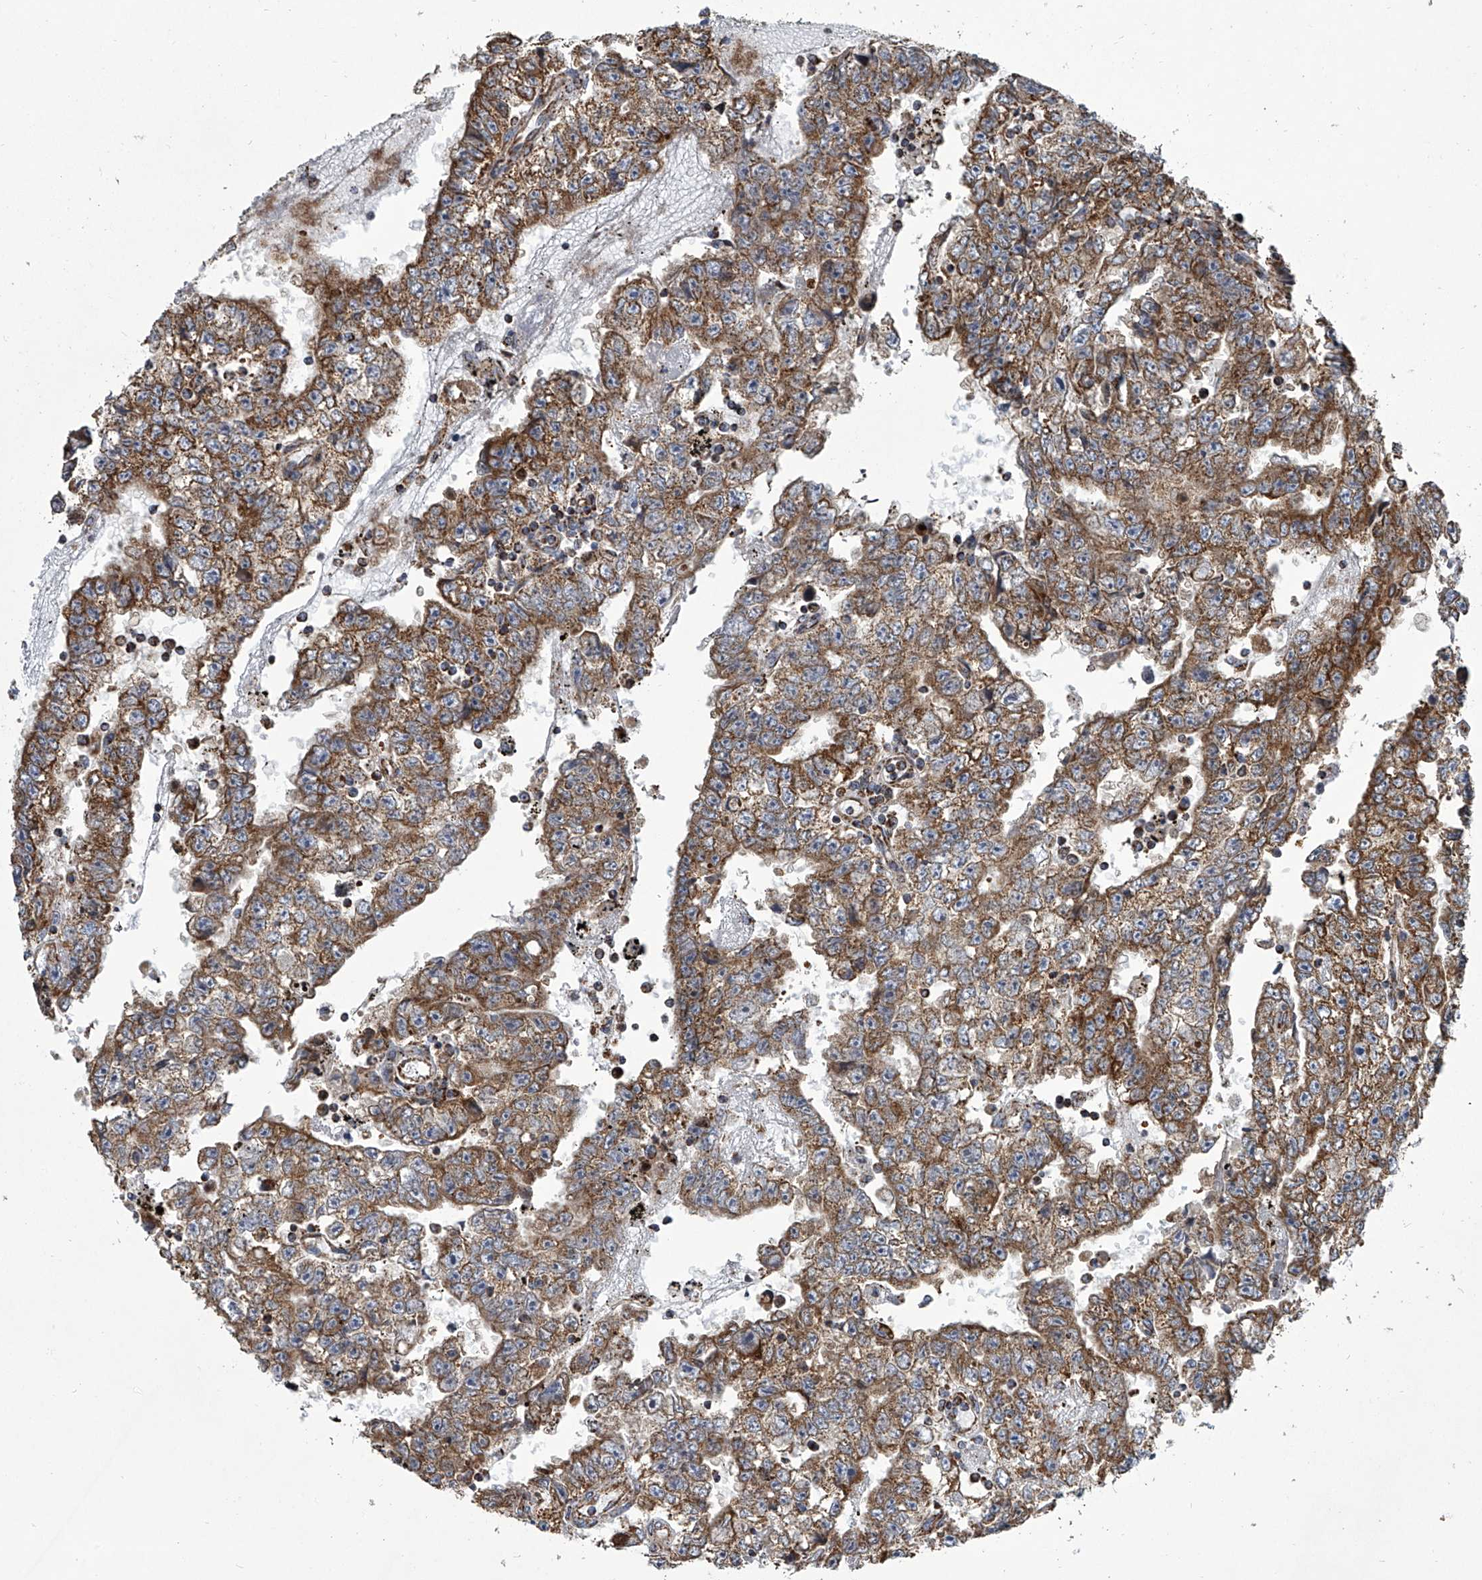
{"staining": {"intensity": "moderate", "quantity": ">75%", "location": "cytoplasmic/membranous"}, "tissue": "testis cancer", "cell_type": "Tumor cells", "image_type": "cancer", "snomed": [{"axis": "morphology", "description": "Carcinoma, Embryonal, NOS"}, {"axis": "topography", "description": "Testis"}], "caption": "Human testis embryonal carcinoma stained for a protein (brown) reveals moderate cytoplasmic/membranous positive staining in about >75% of tumor cells.", "gene": "ZC3H15", "patient": {"sex": "male", "age": 25}}